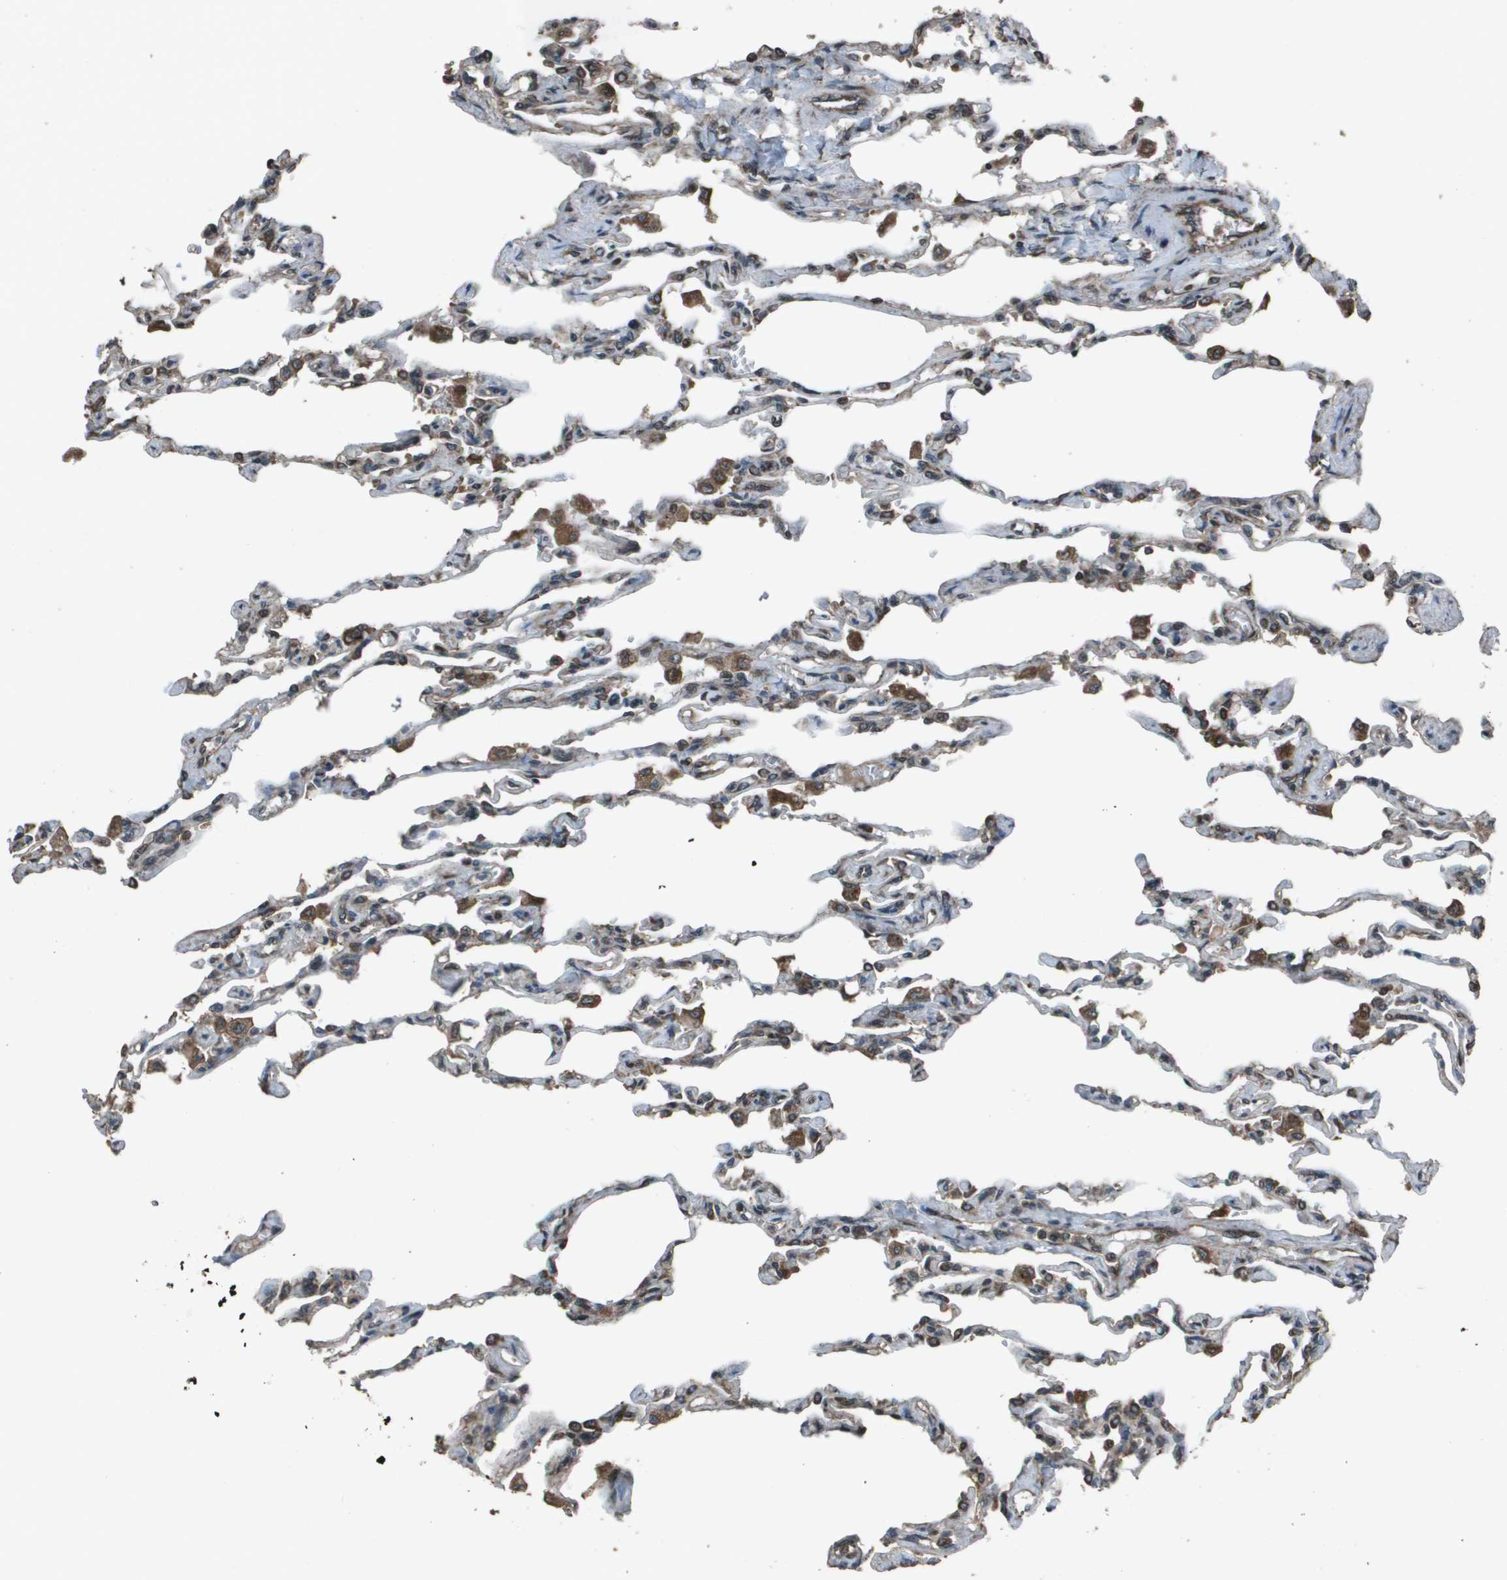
{"staining": {"intensity": "moderate", "quantity": "25%-75%", "location": "cytoplasmic/membranous"}, "tissue": "lung", "cell_type": "Alveolar cells", "image_type": "normal", "snomed": [{"axis": "morphology", "description": "Normal tissue, NOS"}, {"axis": "topography", "description": "Lung"}], "caption": "Lung was stained to show a protein in brown. There is medium levels of moderate cytoplasmic/membranous expression in approximately 25%-75% of alveolar cells. Using DAB (brown) and hematoxylin (blue) stains, captured at high magnification using brightfield microscopy.", "gene": "FIG4", "patient": {"sex": "male", "age": 21}}